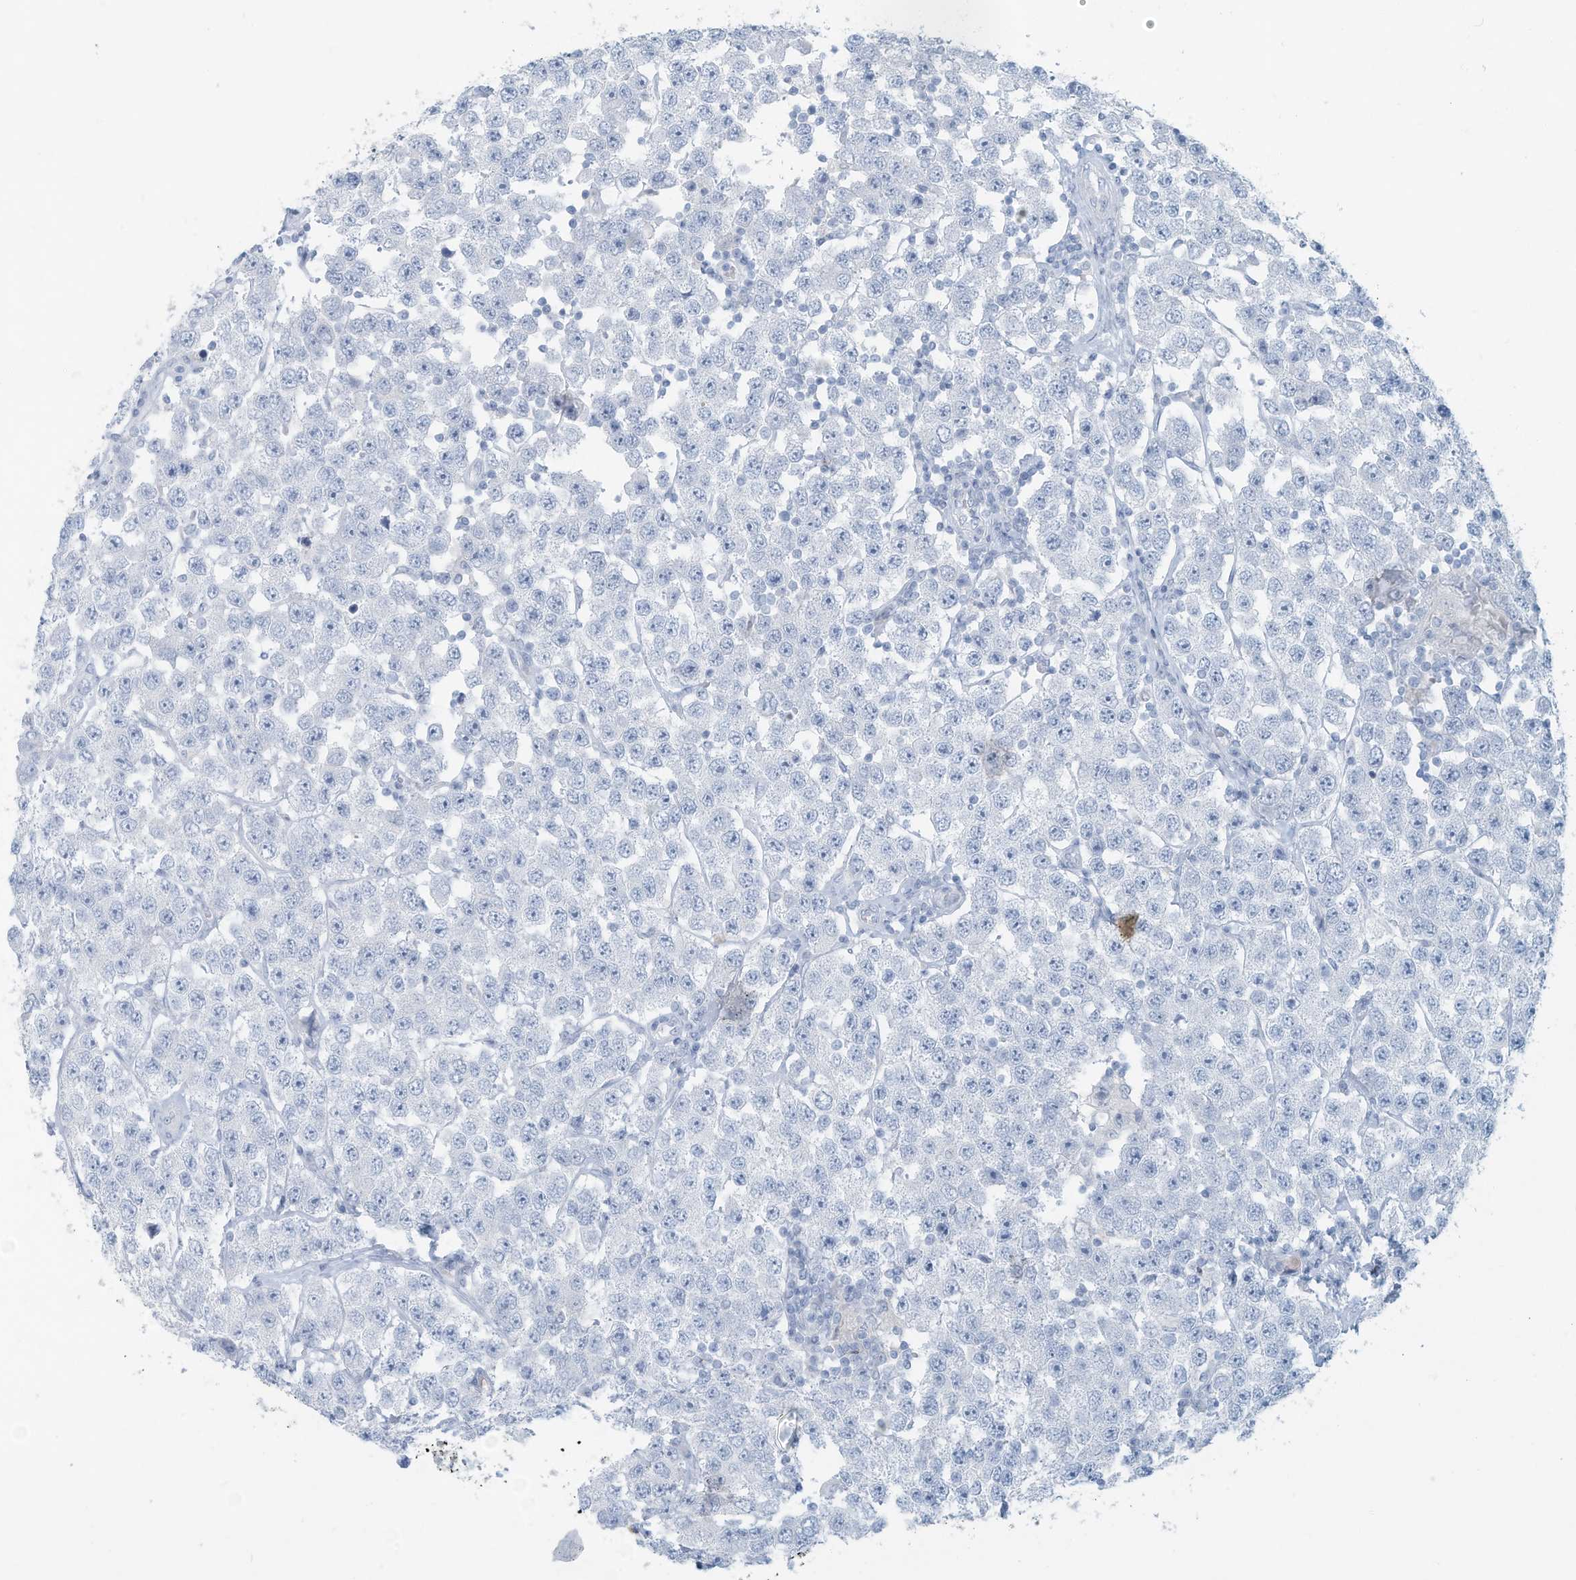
{"staining": {"intensity": "negative", "quantity": "none", "location": "none"}, "tissue": "testis cancer", "cell_type": "Tumor cells", "image_type": "cancer", "snomed": [{"axis": "morphology", "description": "Seminoma, NOS"}, {"axis": "topography", "description": "Testis"}], "caption": "Human testis seminoma stained for a protein using immunohistochemistry exhibits no positivity in tumor cells.", "gene": "ERI2", "patient": {"sex": "male", "age": 28}}